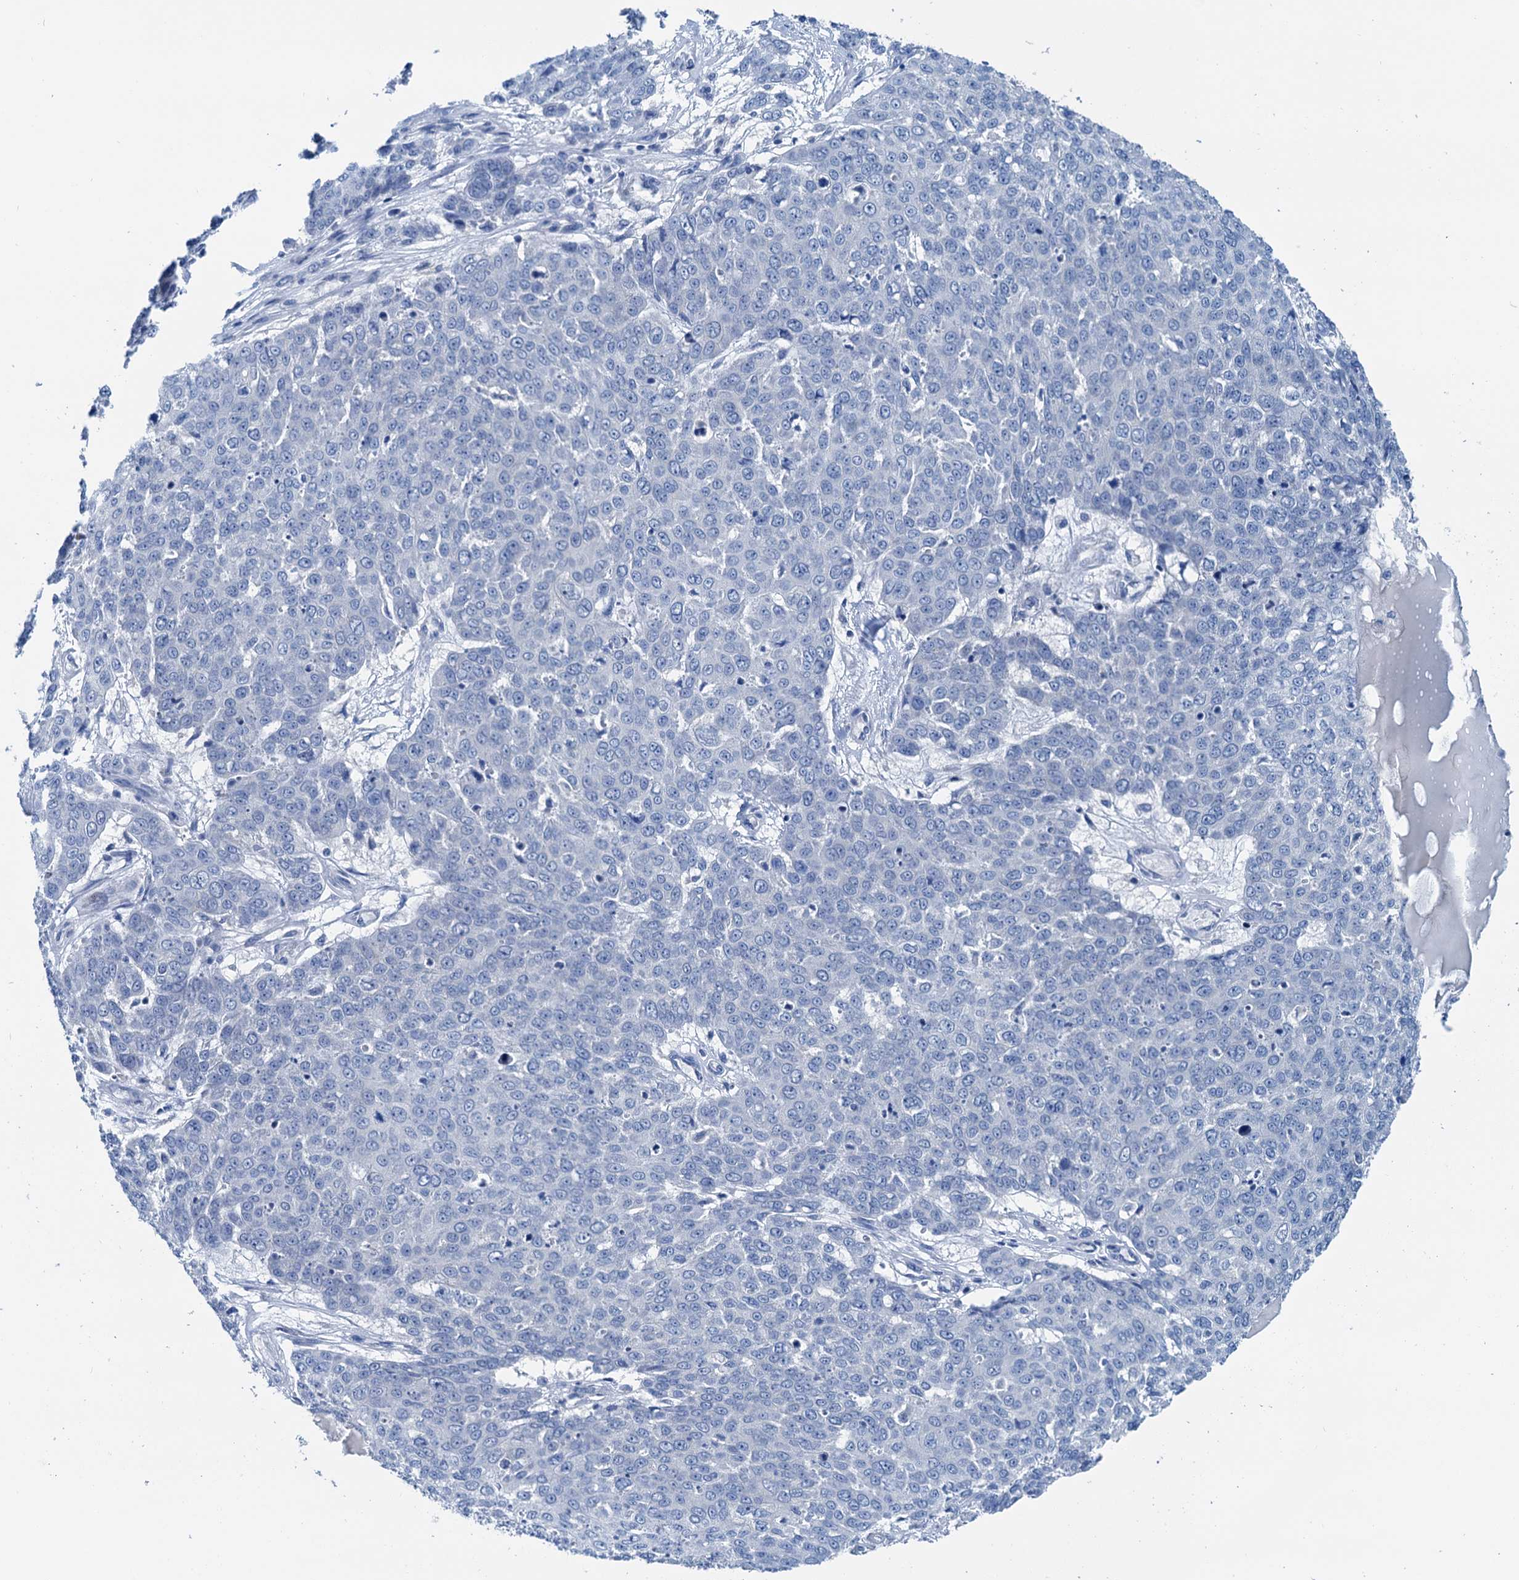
{"staining": {"intensity": "negative", "quantity": "none", "location": "none"}, "tissue": "skin cancer", "cell_type": "Tumor cells", "image_type": "cancer", "snomed": [{"axis": "morphology", "description": "Squamous cell carcinoma, NOS"}, {"axis": "topography", "description": "Skin"}], "caption": "Image shows no protein expression in tumor cells of skin squamous cell carcinoma tissue.", "gene": "ELAC1", "patient": {"sex": "male", "age": 71}}